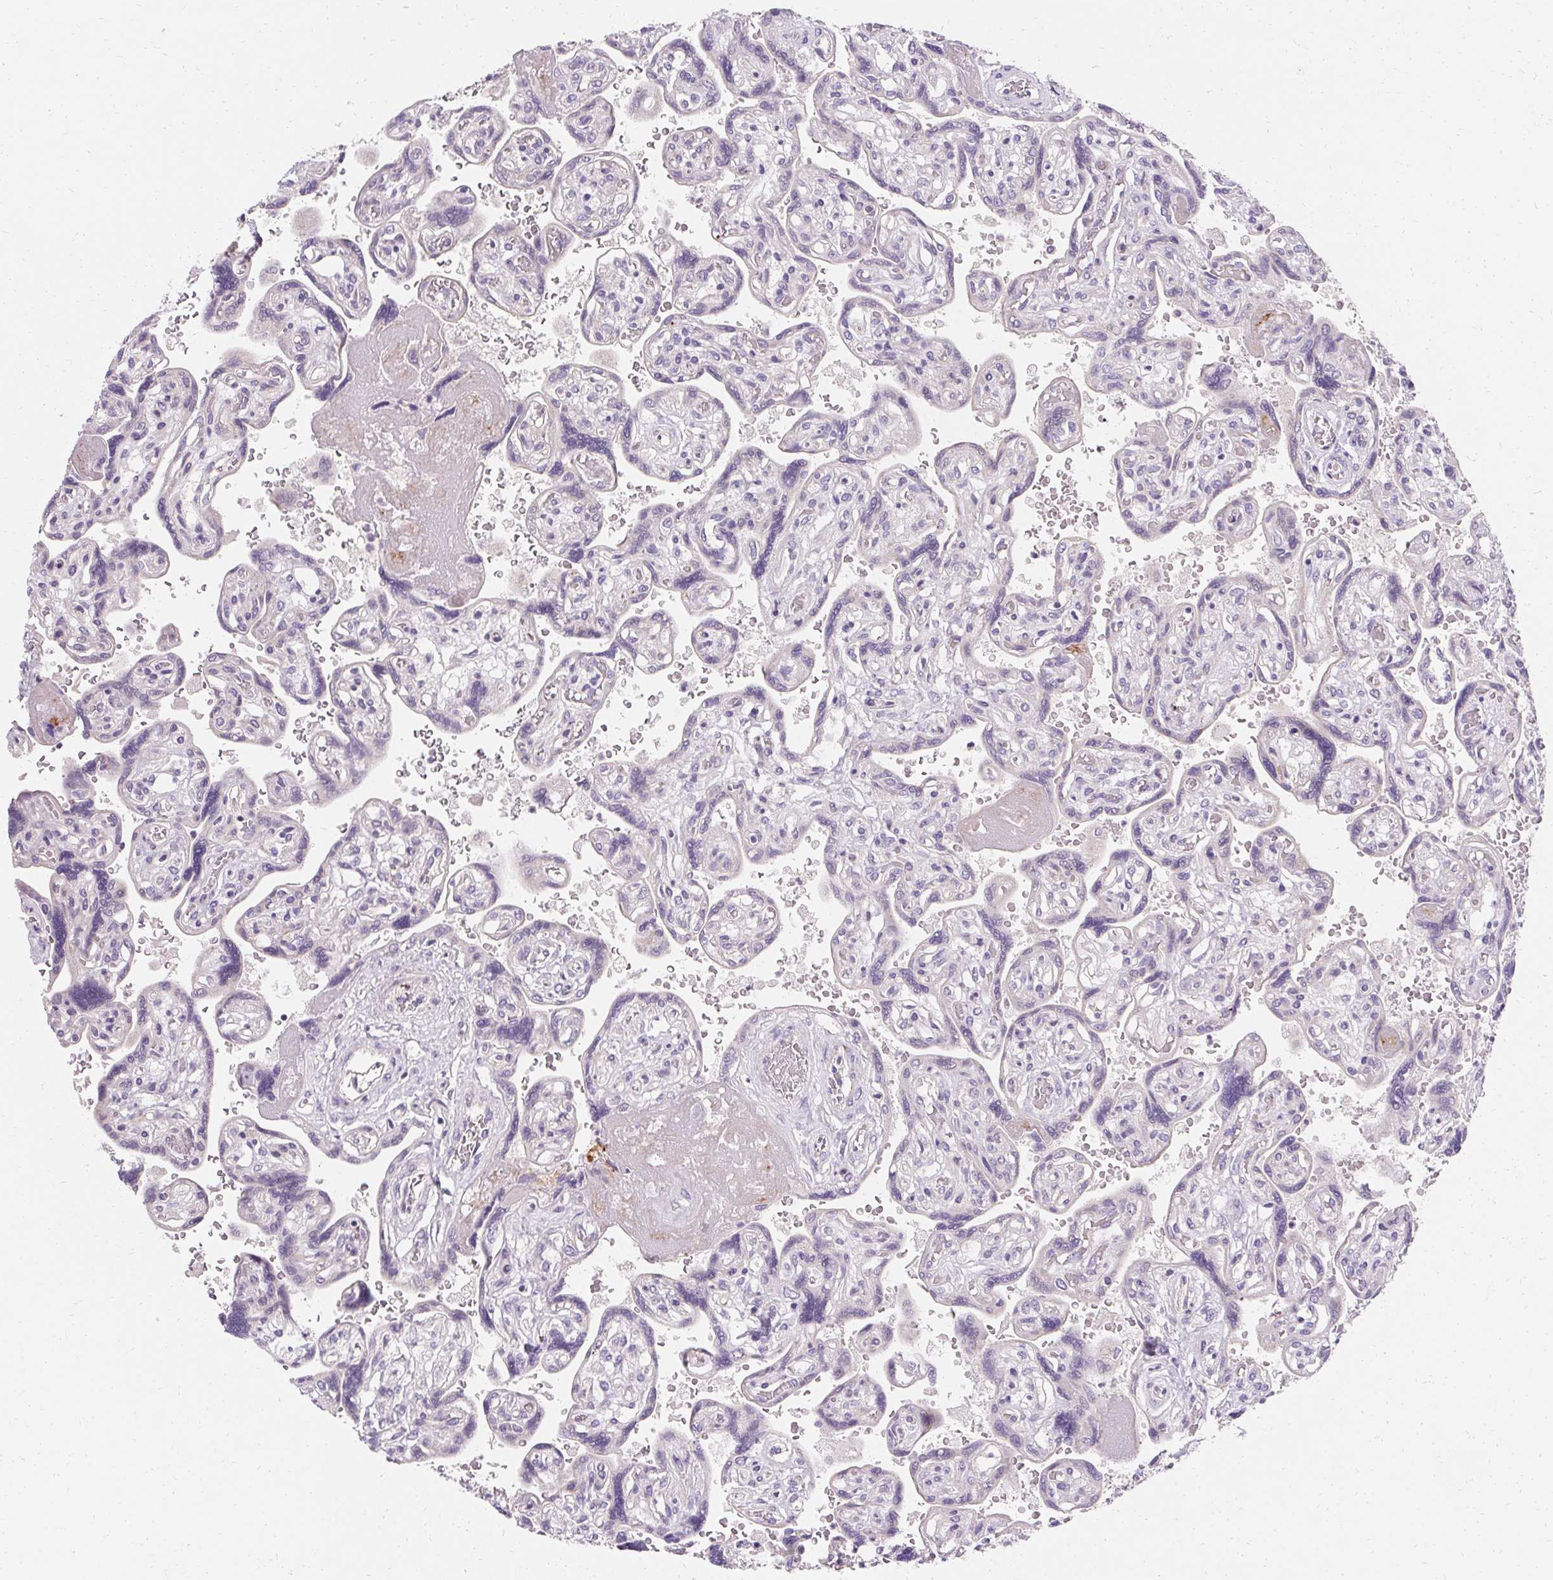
{"staining": {"intensity": "negative", "quantity": "none", "location": "none"}, "tissue": "placenta", "cell_type": "Decidual cells", "image_type": "normal", "snomed": [{"axis": "morphology", "description": "Normal tissue, NOS"}, {"axis": "topography", "description": "Placenta"}], "caption": "IHC of normal human placenta shows no expression in decidual cells.", "gene": "TRIP13", "patient": {"sex": "female", "age": 32}}